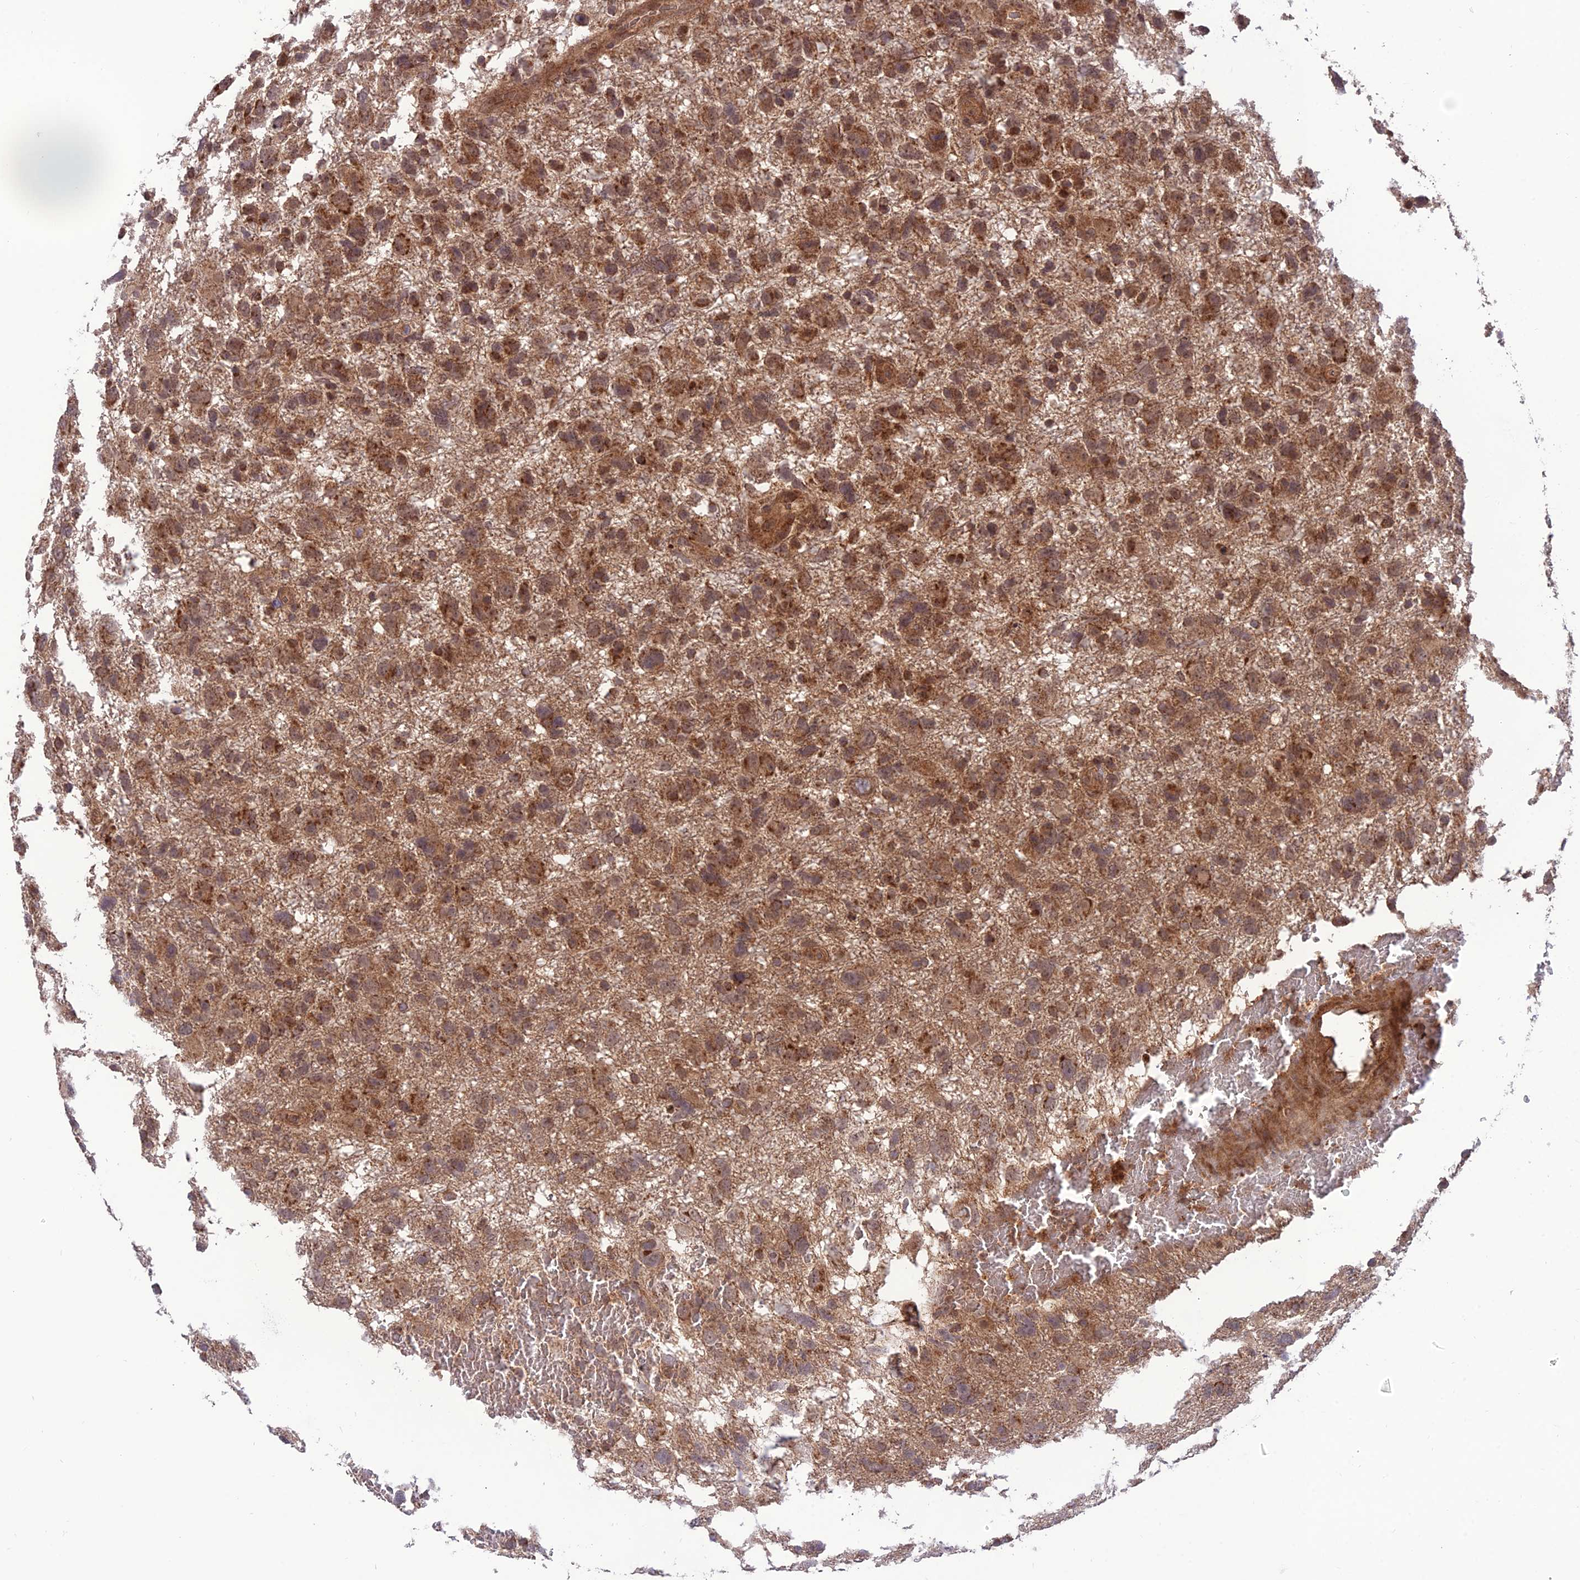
{"staining": {"intensity": "moderate", "quantity": ">75%", "location": "cytoplasmic/membranous"}, "tissue": "glioma", "cell_type": "Tumor cells", "image_type": "cancer", "snomed": [{"axis": "morphology", "description": "Glioma, malignant, High grade"}, {"axis": "topography", "description": "Brain"}], "caption": "A brown stain labels moderate cytoplasmic/membranous positivity of a protein in human high-grade glioma (malignant) tumor cells.", "gene": "NDUFC1", "patient": {"sex": "male", "age": 61}}